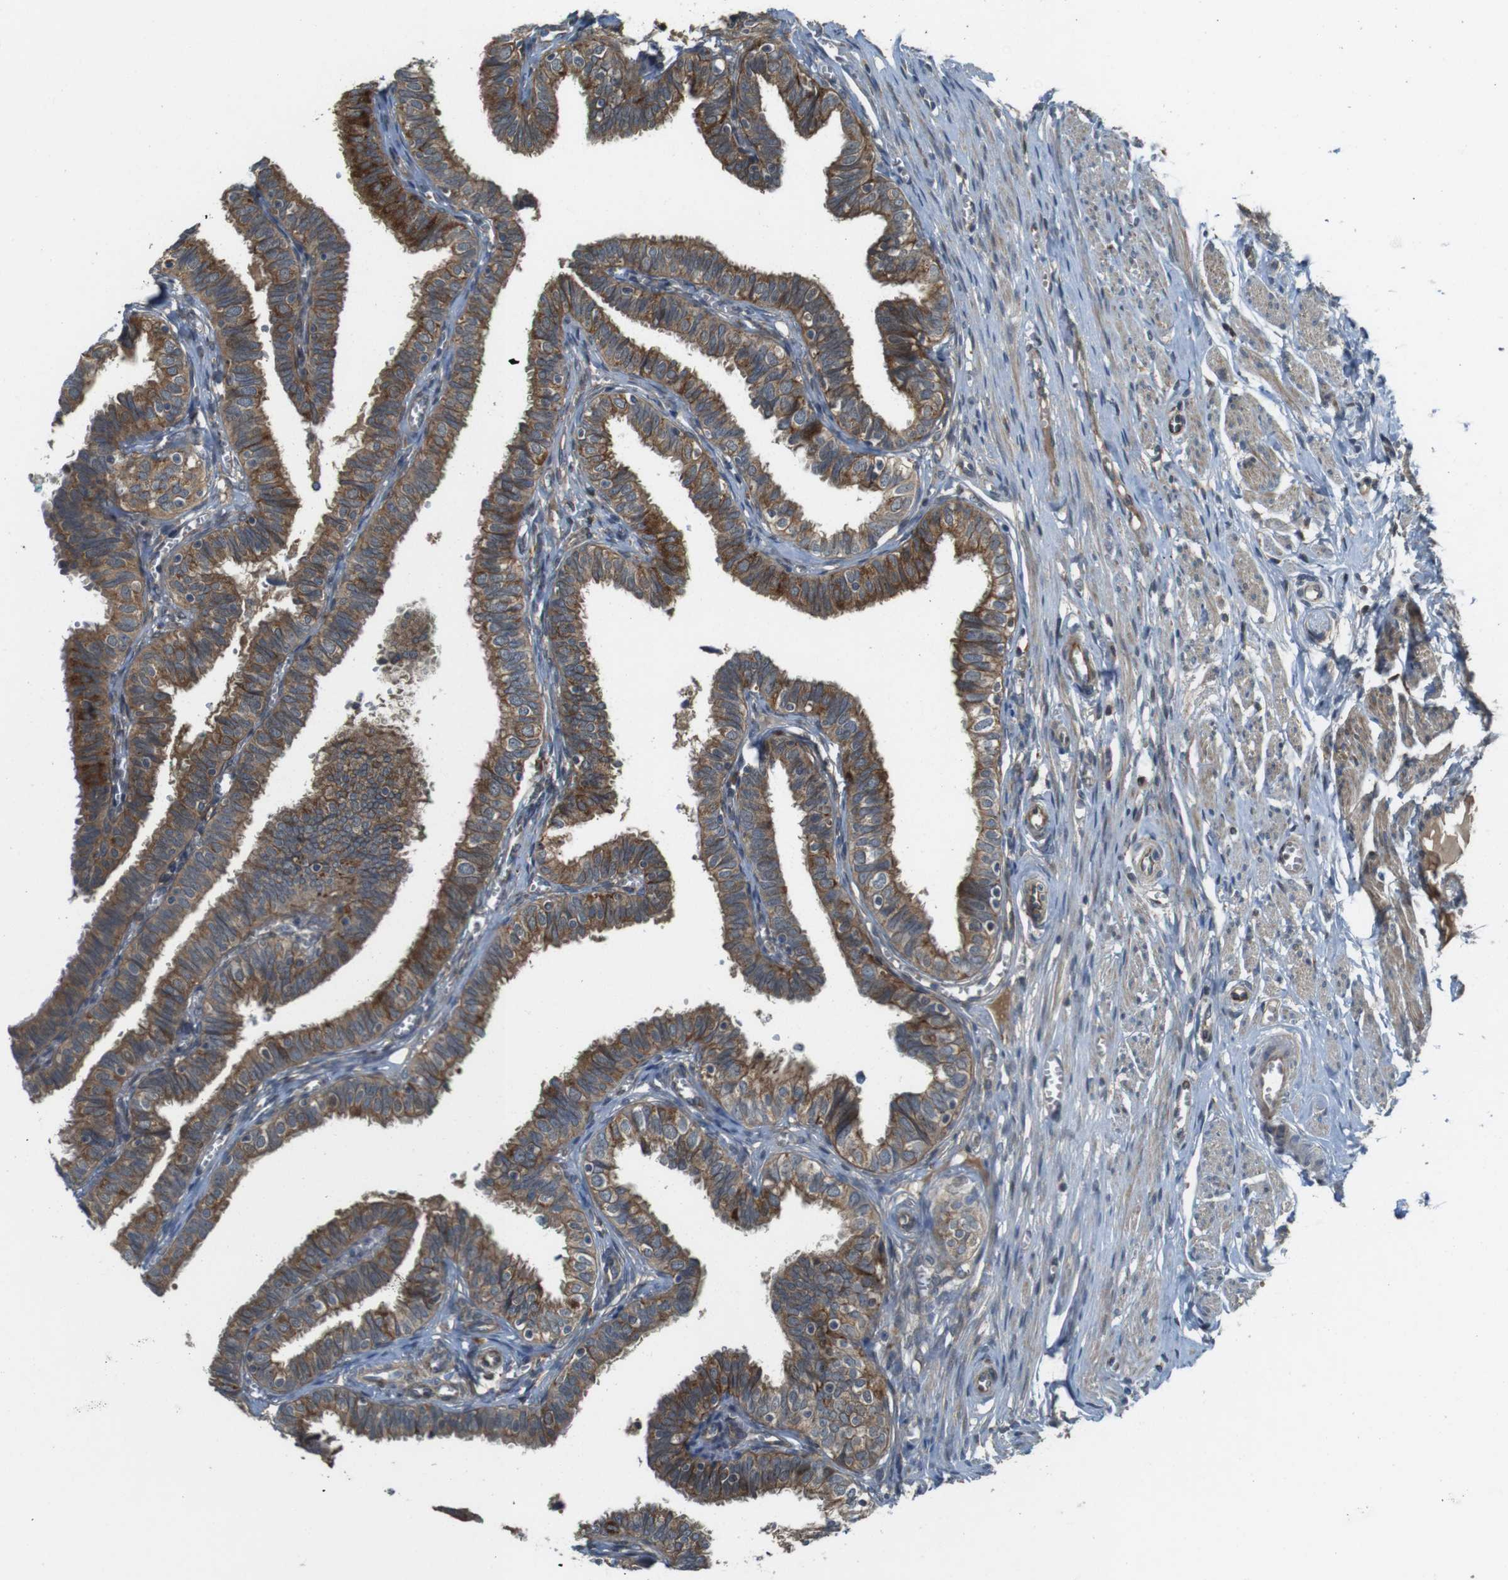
{"staining": {"intensity": "strong", "quantity": ">75%", "location": "cytoplasmic/membranous"}, "tissue": "fallopian tube", "cell_type": "Glandular cells", "image_type": "normal", "snomed": [{"axis": "morphology", "description": "Normal tissue, NOS"}, {"axis": "topography", "description": "Fallopian tube"}], "caption": "Immunohistochemistry photomicrograph of unremarkable fallopian tube: human fallopian tube stained using IHC exhibits high levels of strong protein expression localized specifically in the cytoplasmic/membranous of glandular cells, appearing as a cytoplasmic/membranous brown color.", "gene": "IFFO2", "patient": {"sex": "female", "age": 46}}